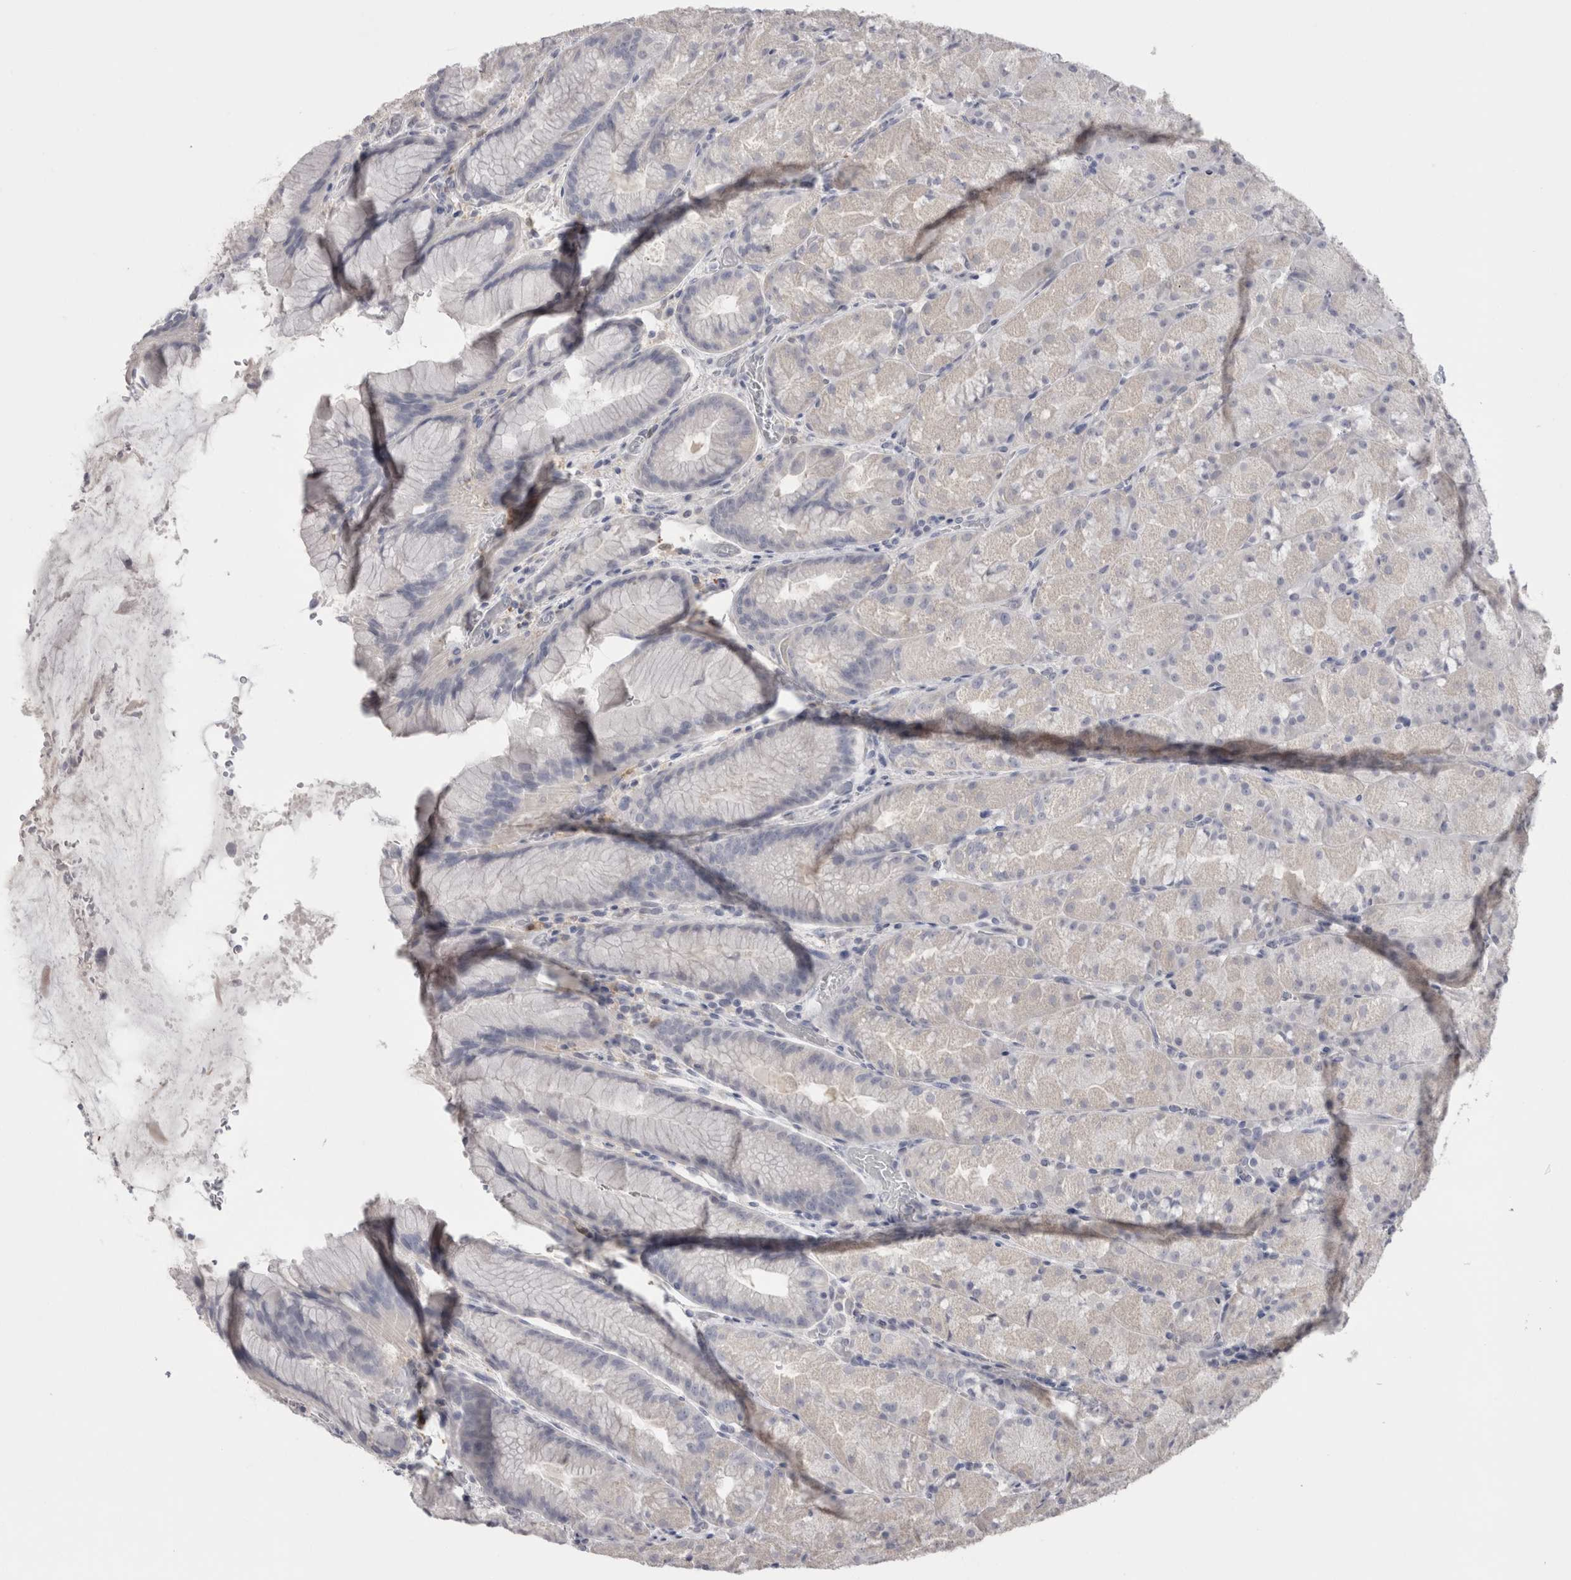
{"staining": {"intensity": "negative", "quantity": "none", "location": "none"}, "tissue": "stomach", "cell_type": "Glandular cells", "image_type": "normal", "snomed": [{"axis": "morphology", "description": "Normal tissue, NOS"}, {"axis": "topography", "description": "Stomach, upper"}, {"axis": "topography", "description": "Stomach"}], "caption": "An immunohistochemistry micrograph of normal stomach is shown. There is no staining in glandular cells of stomach.", "gene": "SUCNR1", "patient": {"sex": "male", "age": 48}}